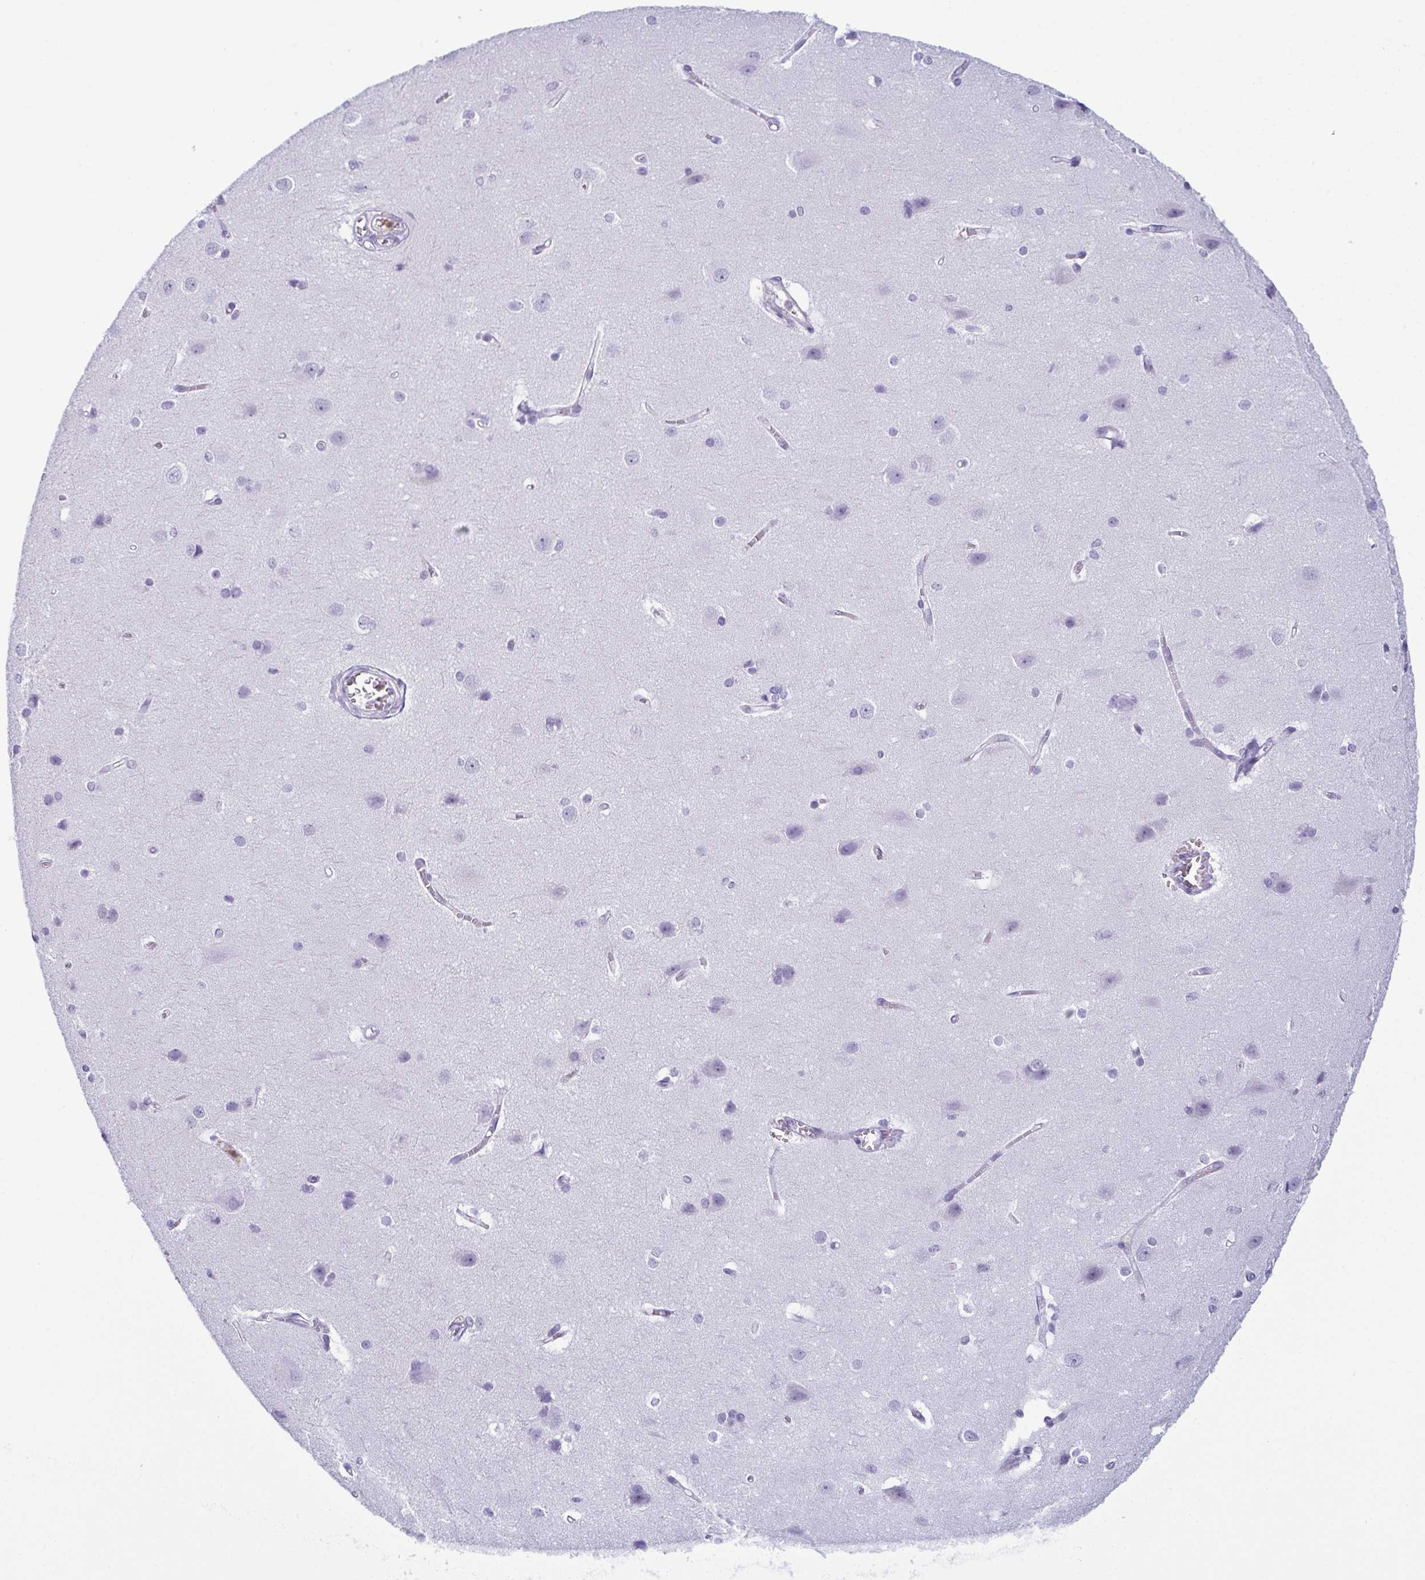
{"staining": {"intensity": "negative", "quantity": "none", "location": "none"}, "tissue": "cerebral cortex", "cell_type": "Endothelial cells", "image_type": "normal", "snomed": [{"axis": "morphology", "description": "Normal tissue, NOS"}, {"axis": "topography", "description": "Cerebral cortex"}], "caption": "Immunohistochemical staining of normal human cerebral cortex shows no significant expression in endothelial cells. (DAB immunohistochemistry (IHC) with hematoxylin counter stain).", "gene": "CDA", "patient": {"sex": "male", "age": 37}}